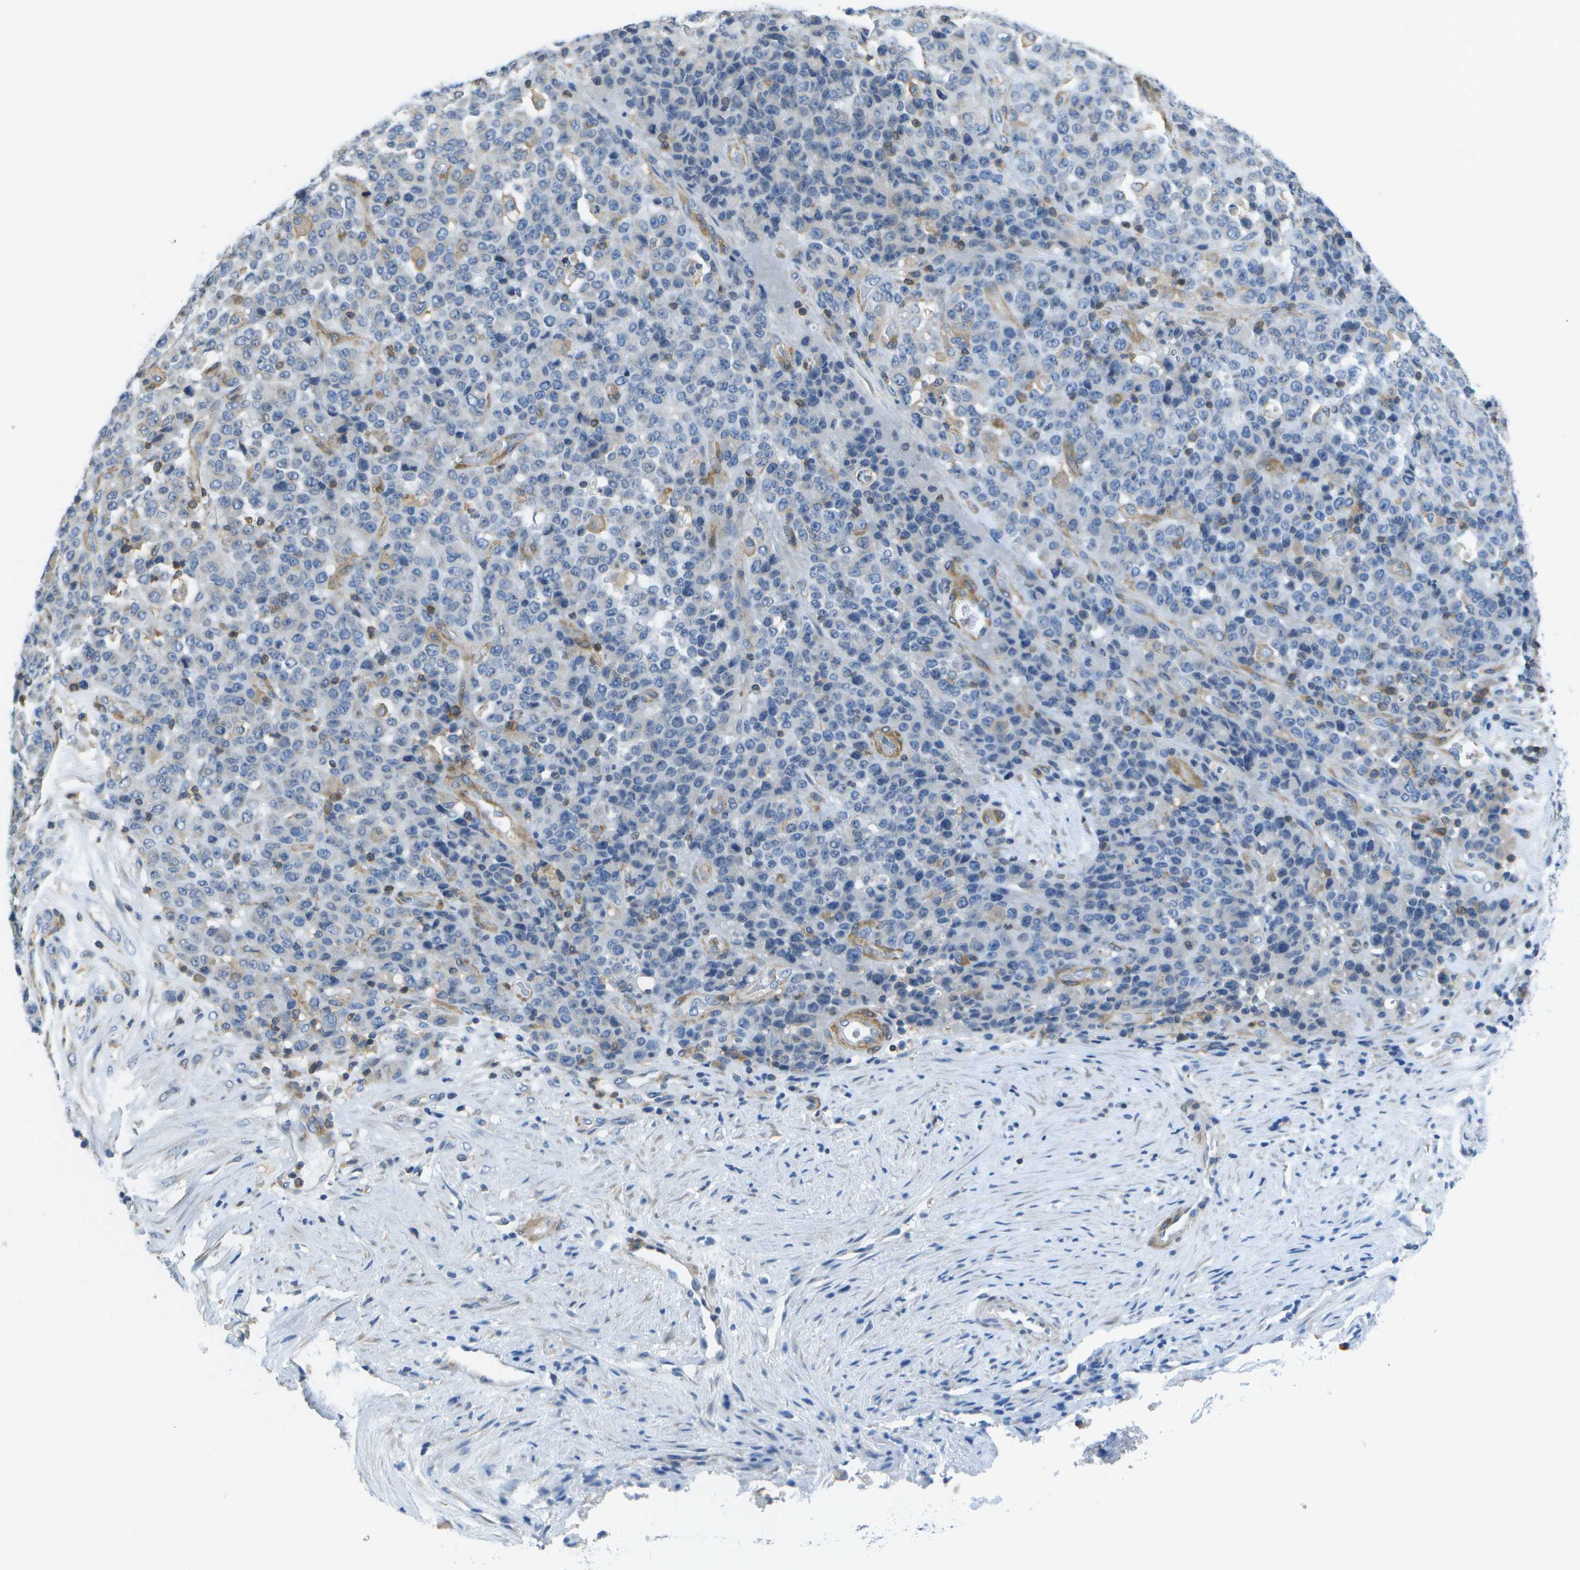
{"staining": {"intensity": "negative", "quantity": "none", "location": "none"}, "tissue": "stomach cancer", "cell_type": "Tumor cells", "image_type": "cancer", "snomed": [{"axis": "morphology", "description": "Adenocarcinoma, NOS"}, {"axis": "topography", "description": "Stomach"}], "caption": "There is no significant positivity in tumor cells of adenocarcinoma (stomach).", "gene": "RCSD1", "patient": {"sex": "female", "age": 73}}